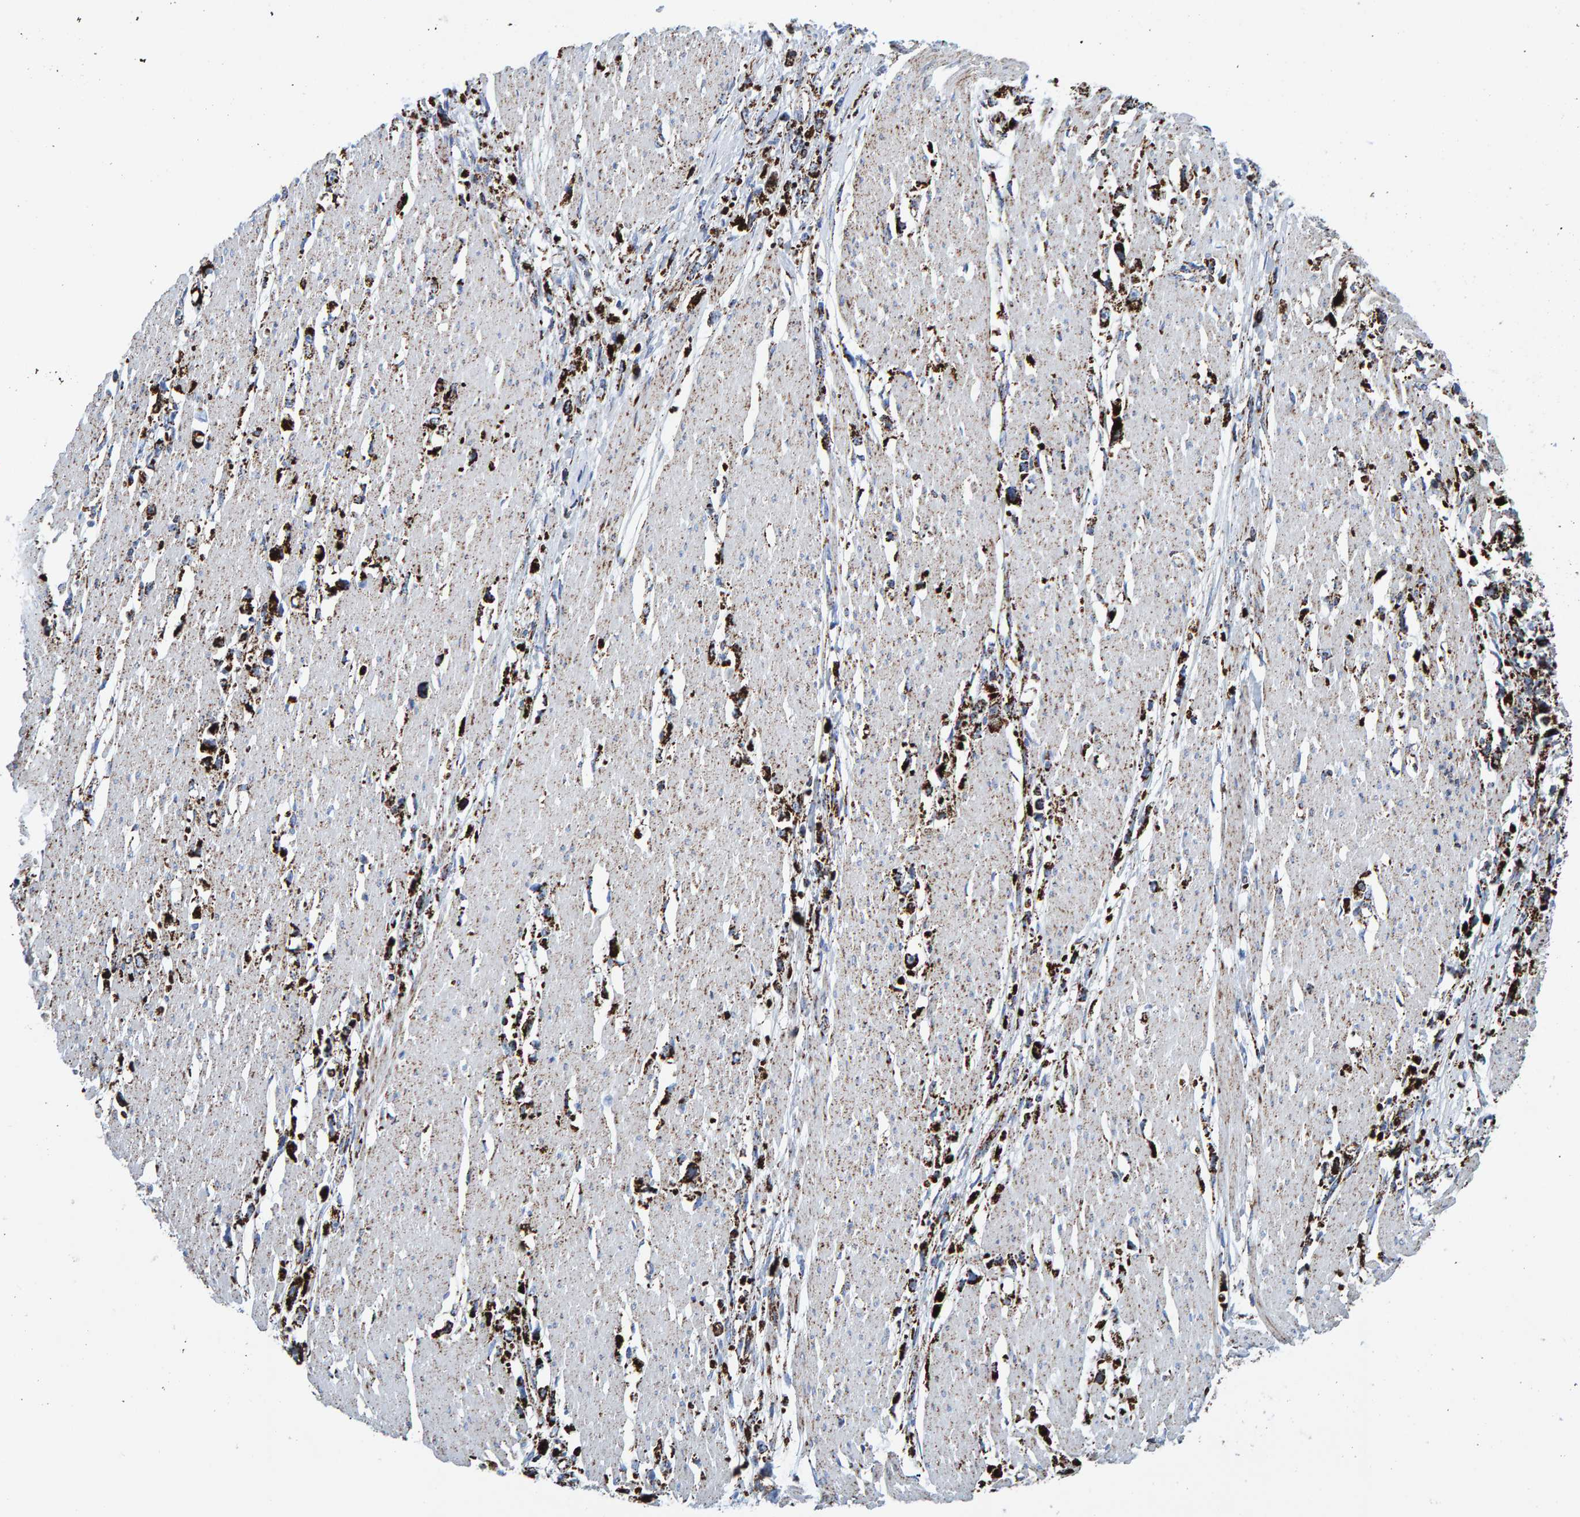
{"staining": {"intensity": "strong", "quantity": ">75%", "location": "cytoplasmic/membranous"}, "tissue": "stomach cancer", "cell_type": "Tumor cells", "image_type": "cancer", "snomed": [{"axis": "morphology", "description": "Adenocarcinoma, NOS"}, {"axis": "topography", "description": "Stomach"}], "caption": "IHC (DAB (3,3'-diaminobenzidine)) staining of stomach cancer (adenocarcinoma) displays strong cytoplasmic/membranous protein staining in approximately >75% of tumor cells.", "gene": "ENSG00000262660", "patient": {"sex": "female", "age": 59}}